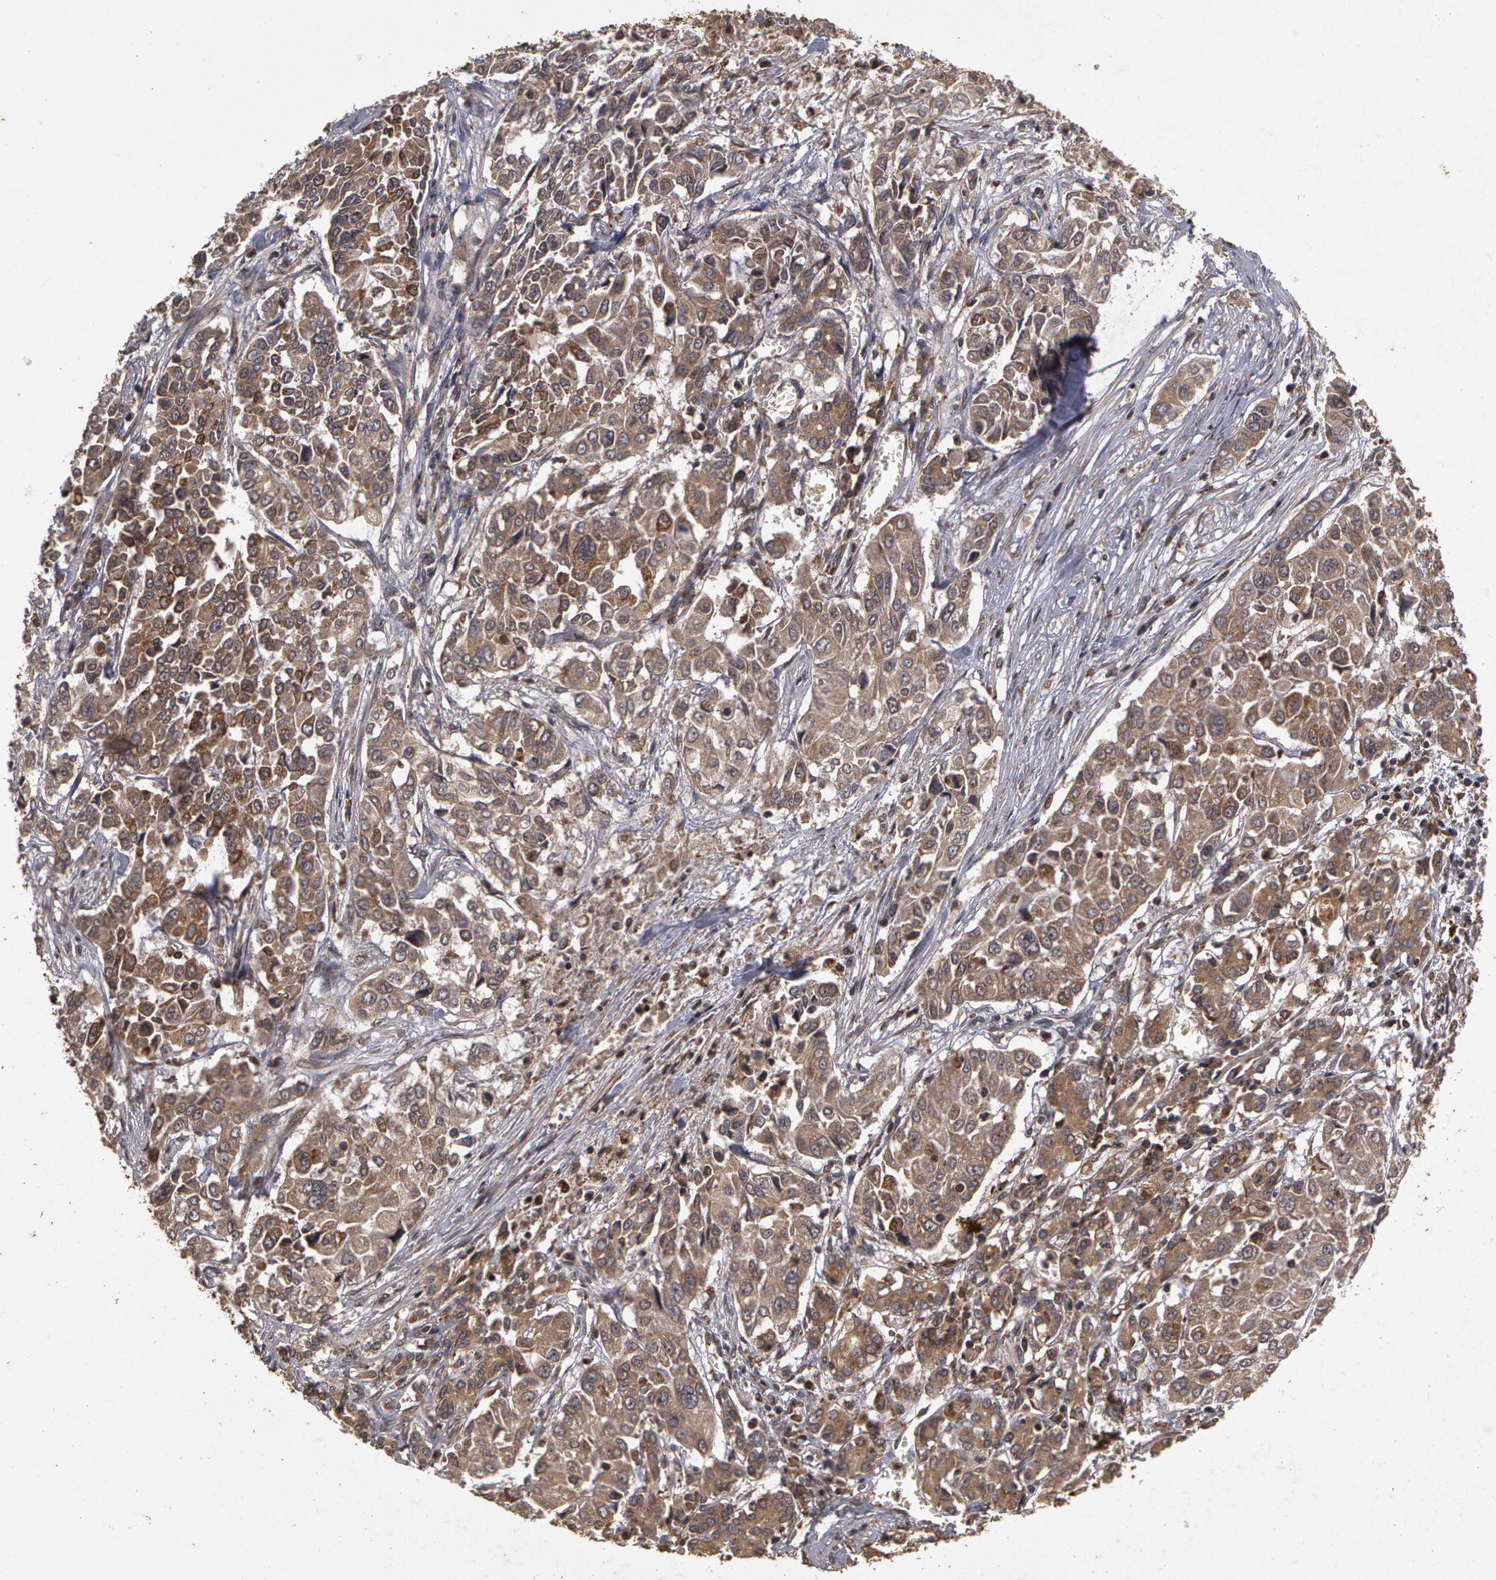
{"staining": {"intensity": "weak", "quantity": "25%-75%", "location": "cytoplasmic/membranous"}, "tissue": "pancreatic cancer", "cell_type": "Tumor cells", "image_type": "cancer", "snomed": [{"axis": "morphology", "description": "Adenocarcinoma, NOS"}, {"axis": "topography", "description": "Pancreas"}], "caption": "Weak cytoplasmic/membranous positivity for a protein is seen in about 25%-75% of tumor cells of pancreatic cancer using immunohistochemistry (IHC).", "gene": "CALR", "patient": {"sex": "female", "age": 52}}